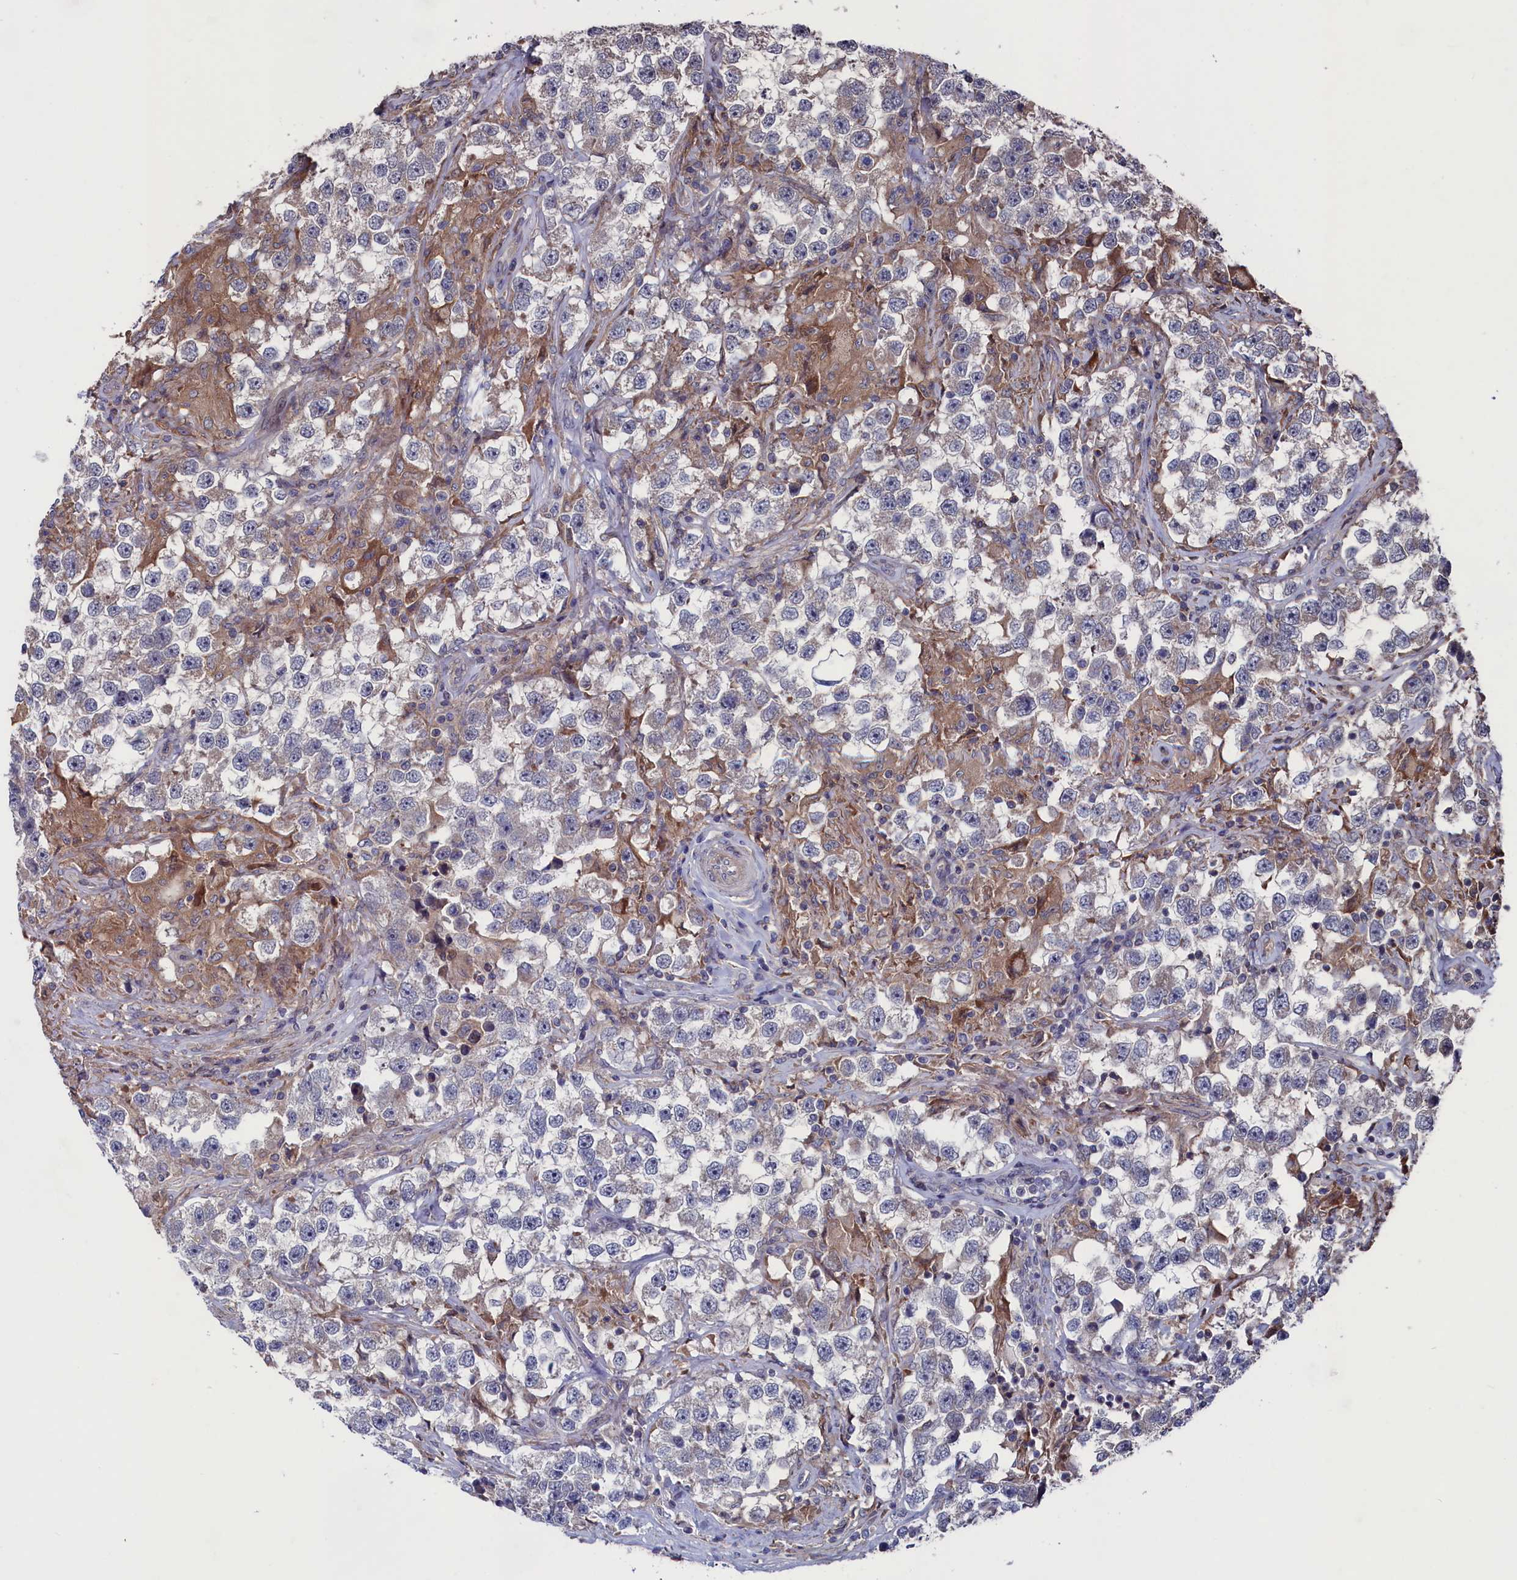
{"staining": {"intensity": "weak", "quantity": "<25%", "location": "cytoplasmic/membranous"}, "tissue": "testis cancer", "cell_type": "Tumor cells", "image_type": "cancer", "snomed": [{"axis": "morphology", "description": "Seminoma, NOS"}, {"axis": "topography", "description": "Testis"}], "caption": "DAB (3,3'-diaminobenzidine) immunohistochemical staining of human seminoma (testis) exhibits no significant positivity in tumor cells.", "gene": "SPATA13", "patient": {"sex": "male", "age": 46}}